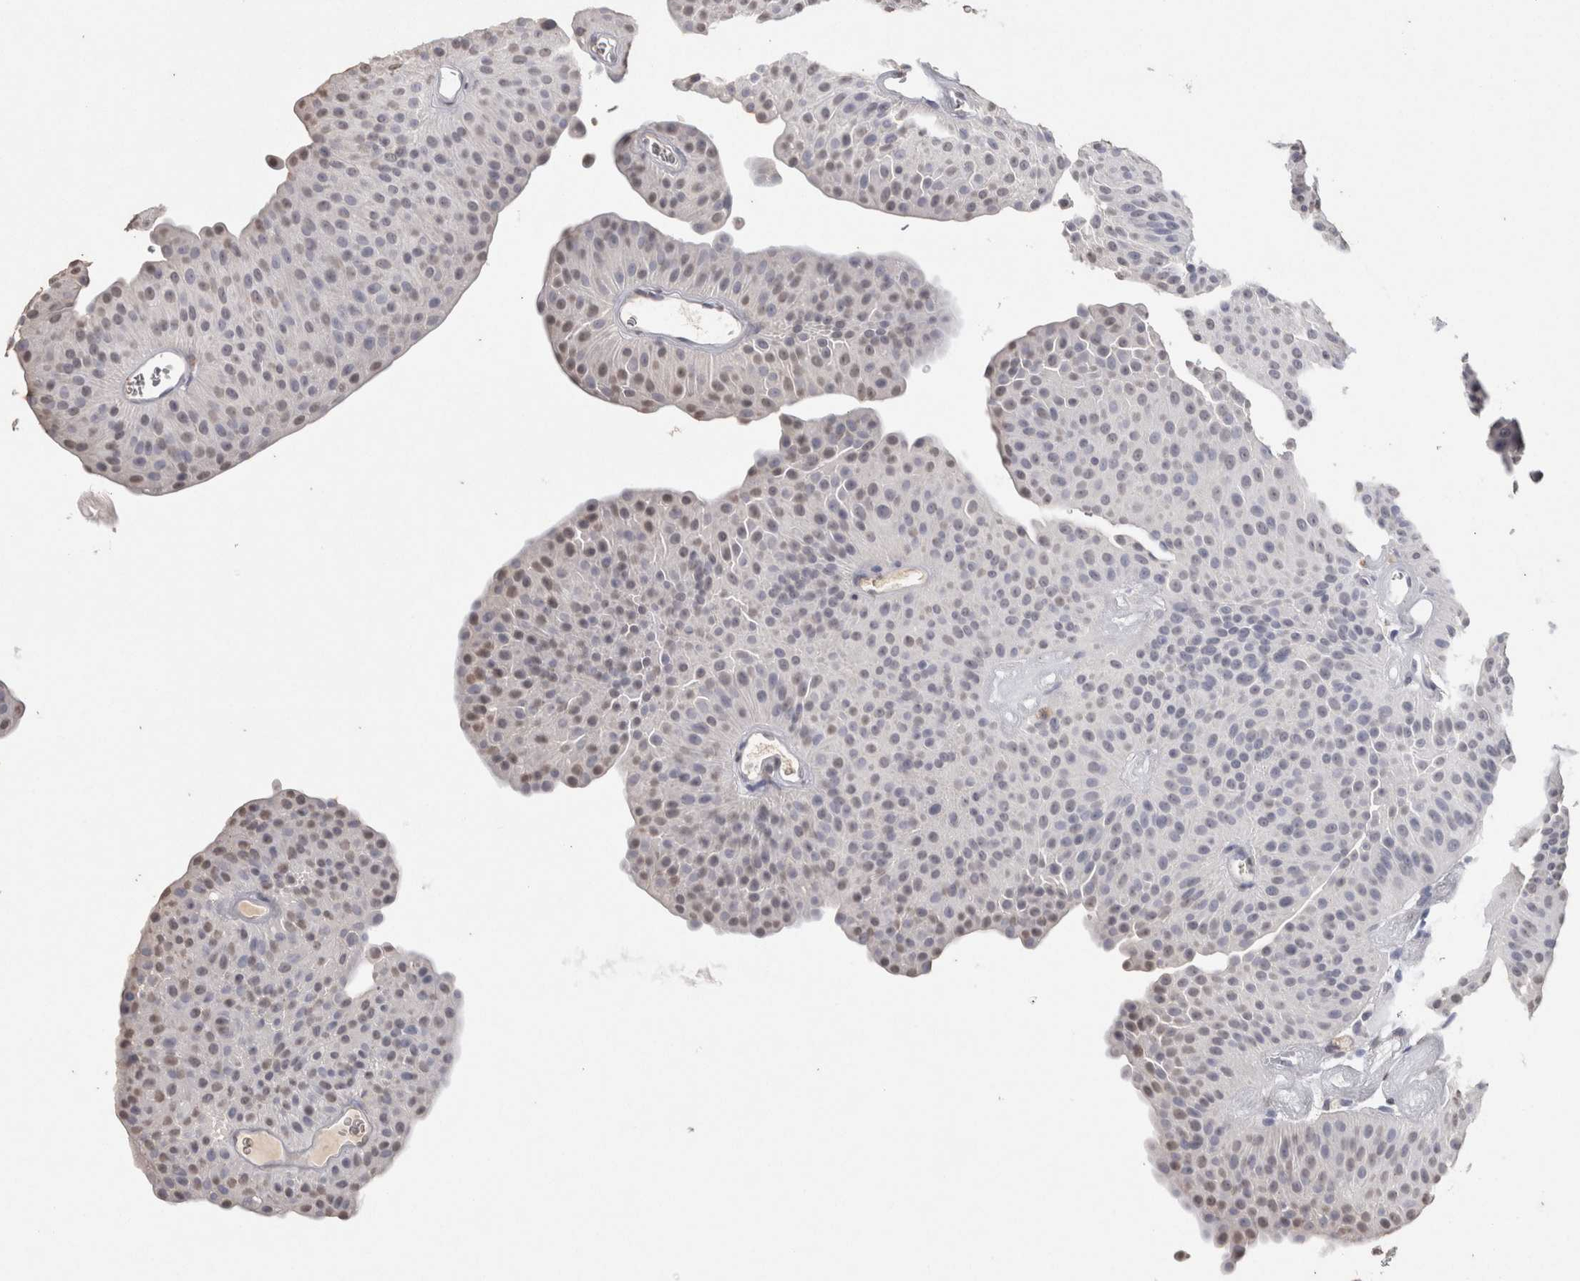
{"staining": {"intensity": "weak", "quantity": "<25%", "location": "nuclear"}, "tissue": "urothelial cancer", "cell_type": "Tumor cells", "image_type": "cancer", "snomed": [{"axis": "morphology", "description": "Urothelial carcinoma, Low grade"}, {"axis": "topography", "description": "Urinary bladder"}], "caption": "IHC photomicrograph of neoplastic tissue: human urothelial cancer stained with DAB (3,3'-diaminobenzidine) demonstrates no significant protein expression in tumor cells.", "gene": "LGALS2", "patient": {"sex": "female", "age": 60}}